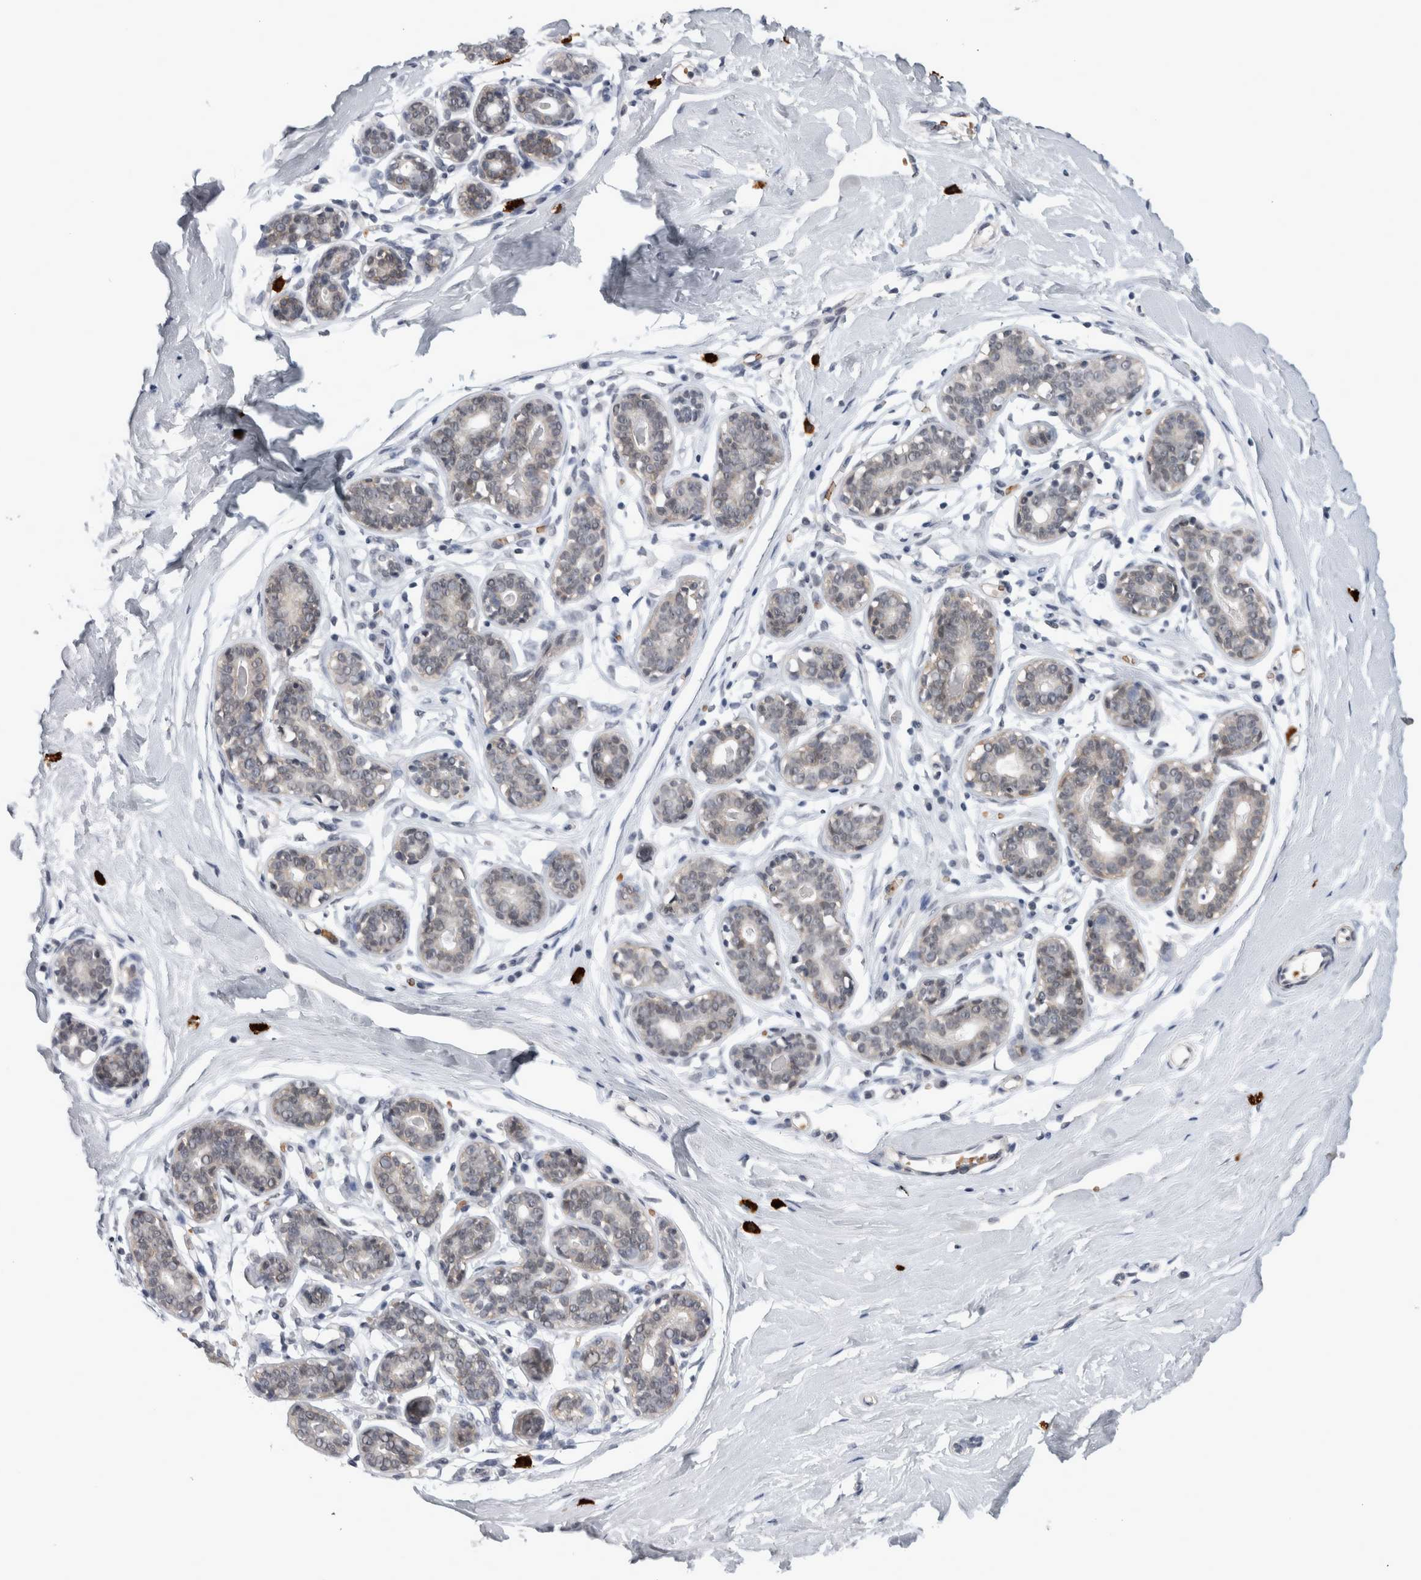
{"staining": {"intensity": "negative", "quantity": "none", "location": "none"}, "tissue": "breast", "cell_type": "Adipocytes", "image_type": "normal", "snomed": [{"axis": "morphology", "description": "Normal tissue, NOS"}, {"axis": "topography", "description": "Breast"}], "caption": "IHC of normal human breast shows no expression in adipocytes. (DAB immunohistochemistry (IHC), high magnification).", "gene": "PEBP4", "patient": {"sex": "female", "age": 23}}